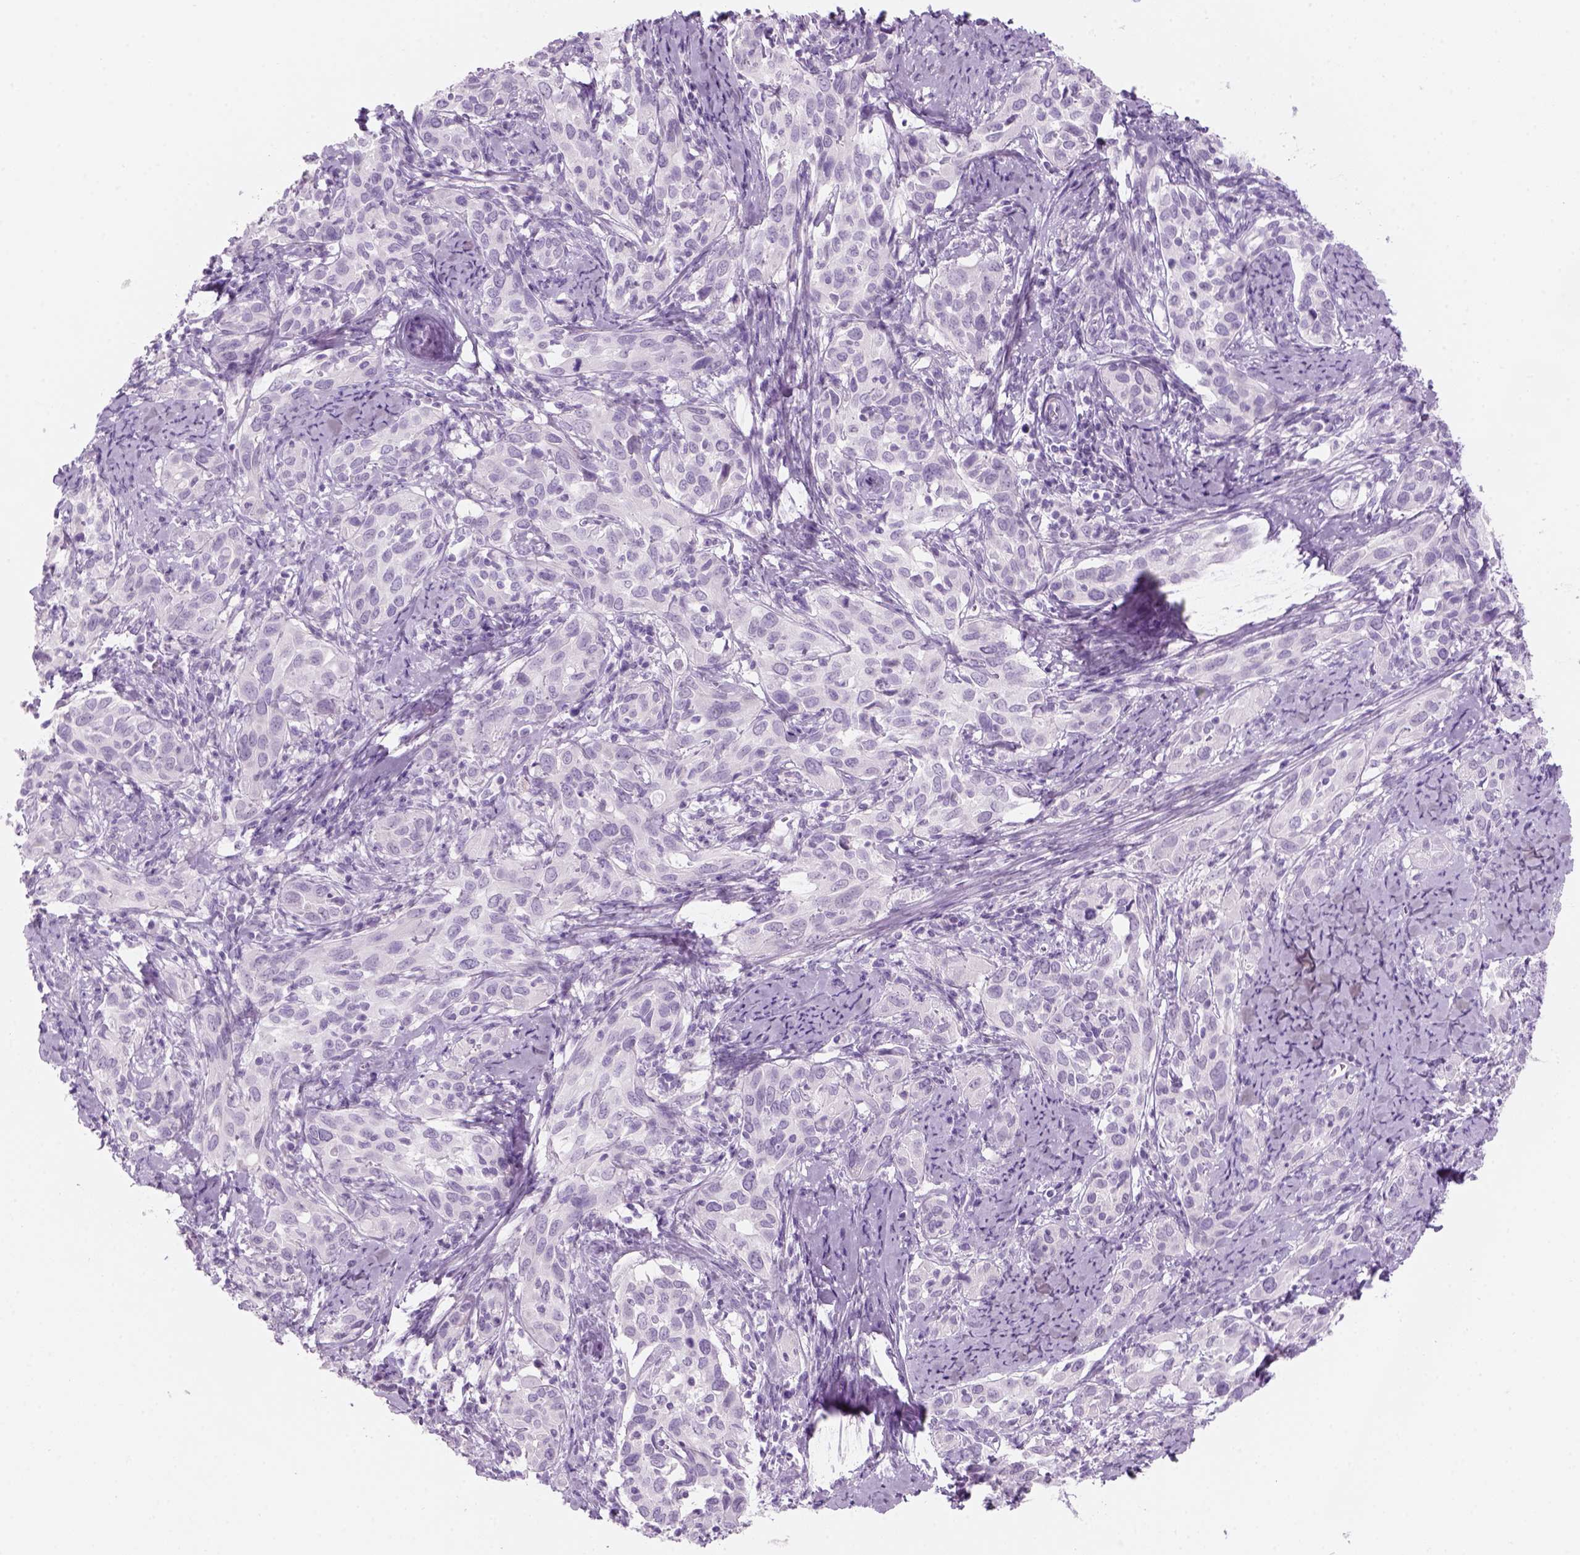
{"staining": {"intensity": "negative", "quantity": "none", "location": "none"}, "tissue": "cervical cancer", "cell_type": "Tumor cells", "image_type": "cancer", "snomed": [{"axis": "morphology", "description": "Squamous cell carcinoma, NOS"}, {"axis": "topography", "description": "Cervix"}], "caption": "Human cervical squamous cell carcinoma stained for a protein using IHC exhibits no positivity in tumor cells.", "gene": "KRTAP11-1", "patient": {"sex": "female", "age": 51}}